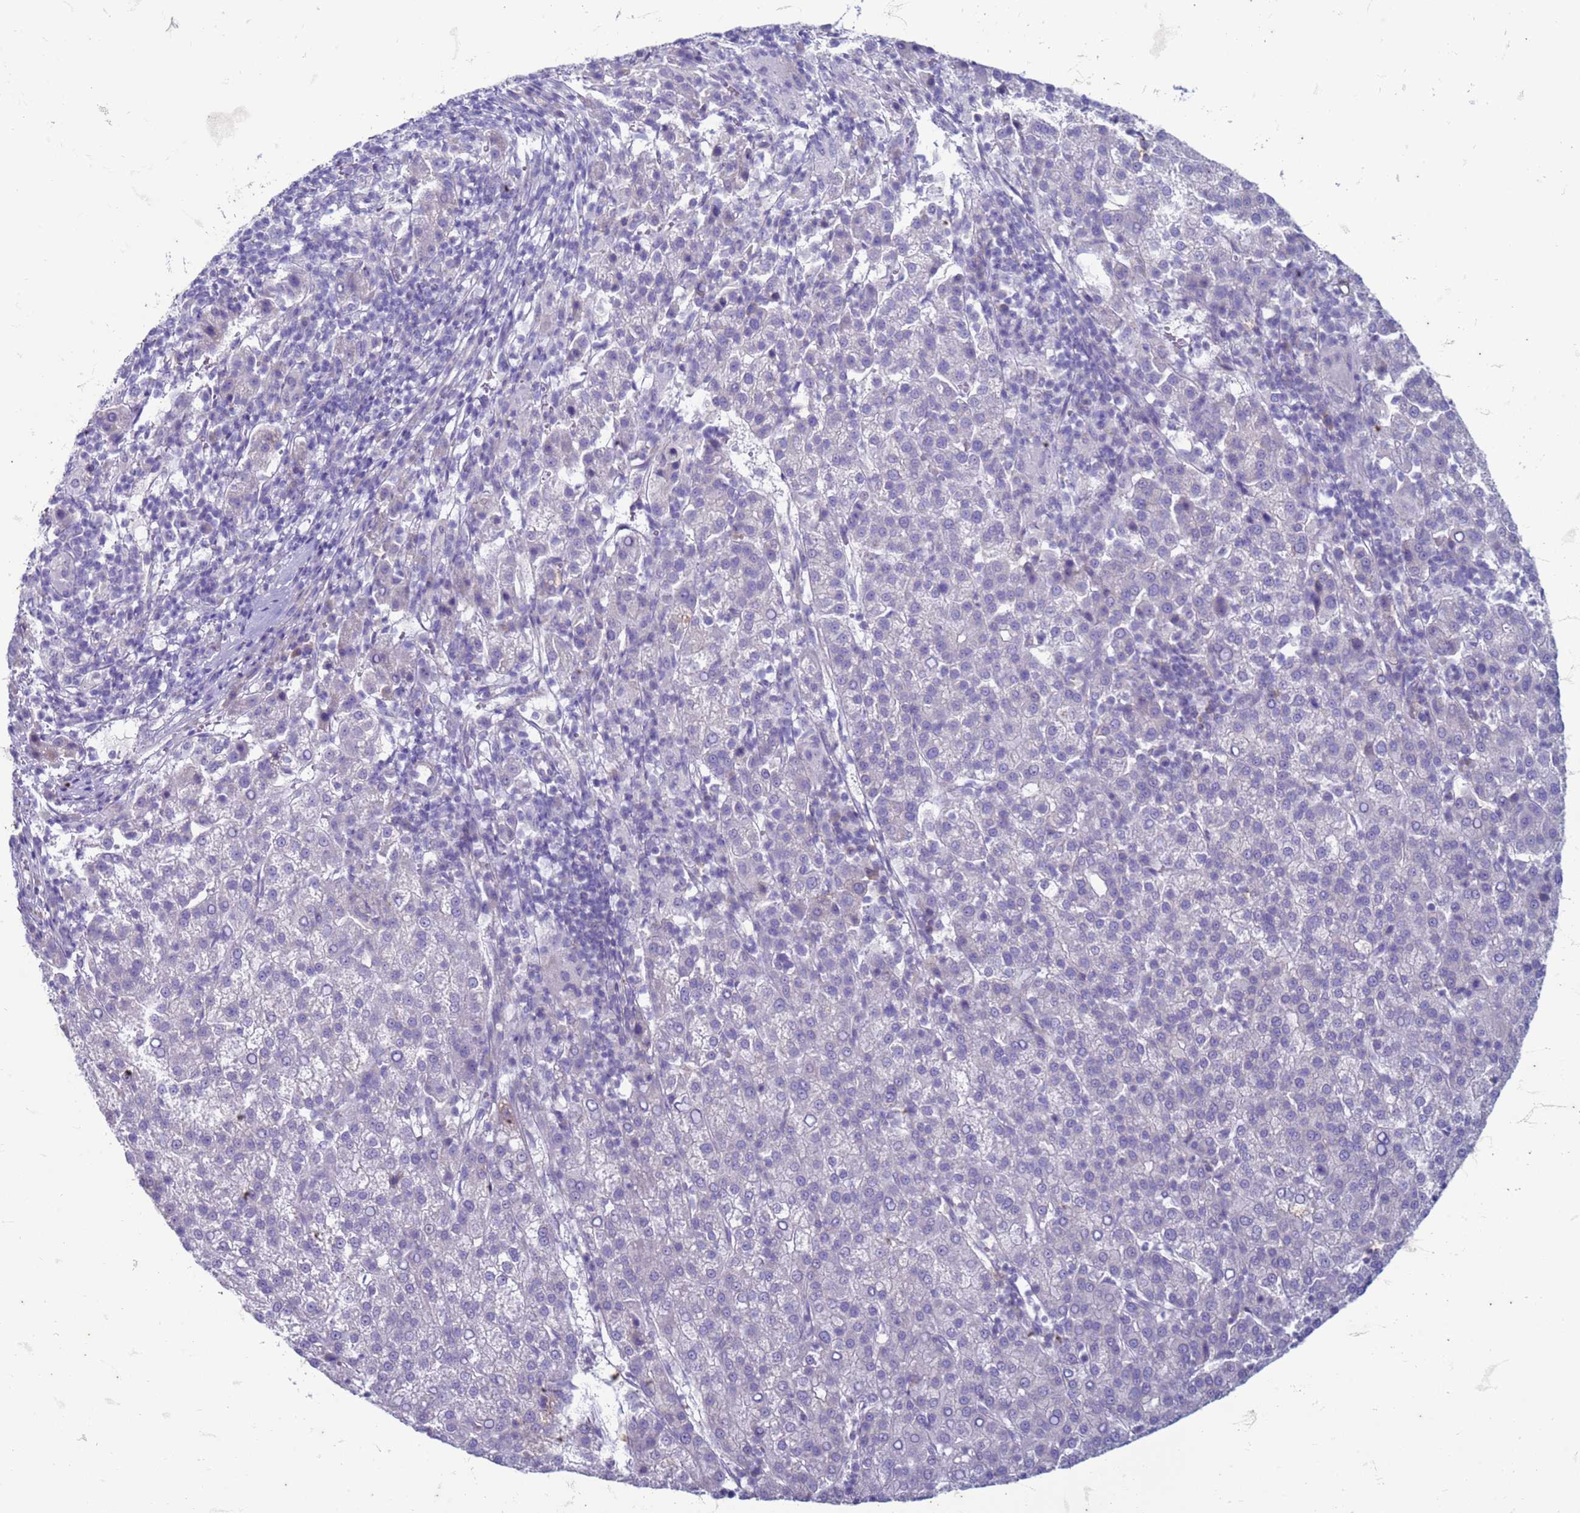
{"staining": {"intensity": "negative", "quantity": "none", "location": "none"}, "tissue": "liver cancer", "cell_type": "Tumor cells", "image_type": "cancer", "snomed": [{"axis": "morphology", "description": "Carcinoma, Hepatocellular, NOS"}, {"axis": "topography", "description": "Liver"}], "caption": "The micrograph reveals no significant positivity in tumor cells of liver cancer (hepatocellular carcinoma). (Brightfield microscopy of DAB (3,3'-diaminobenzidine) immunohistochemistry at high magnification).", "gene": "SUCO", "patient": {"sex": "female", "age": 58}}